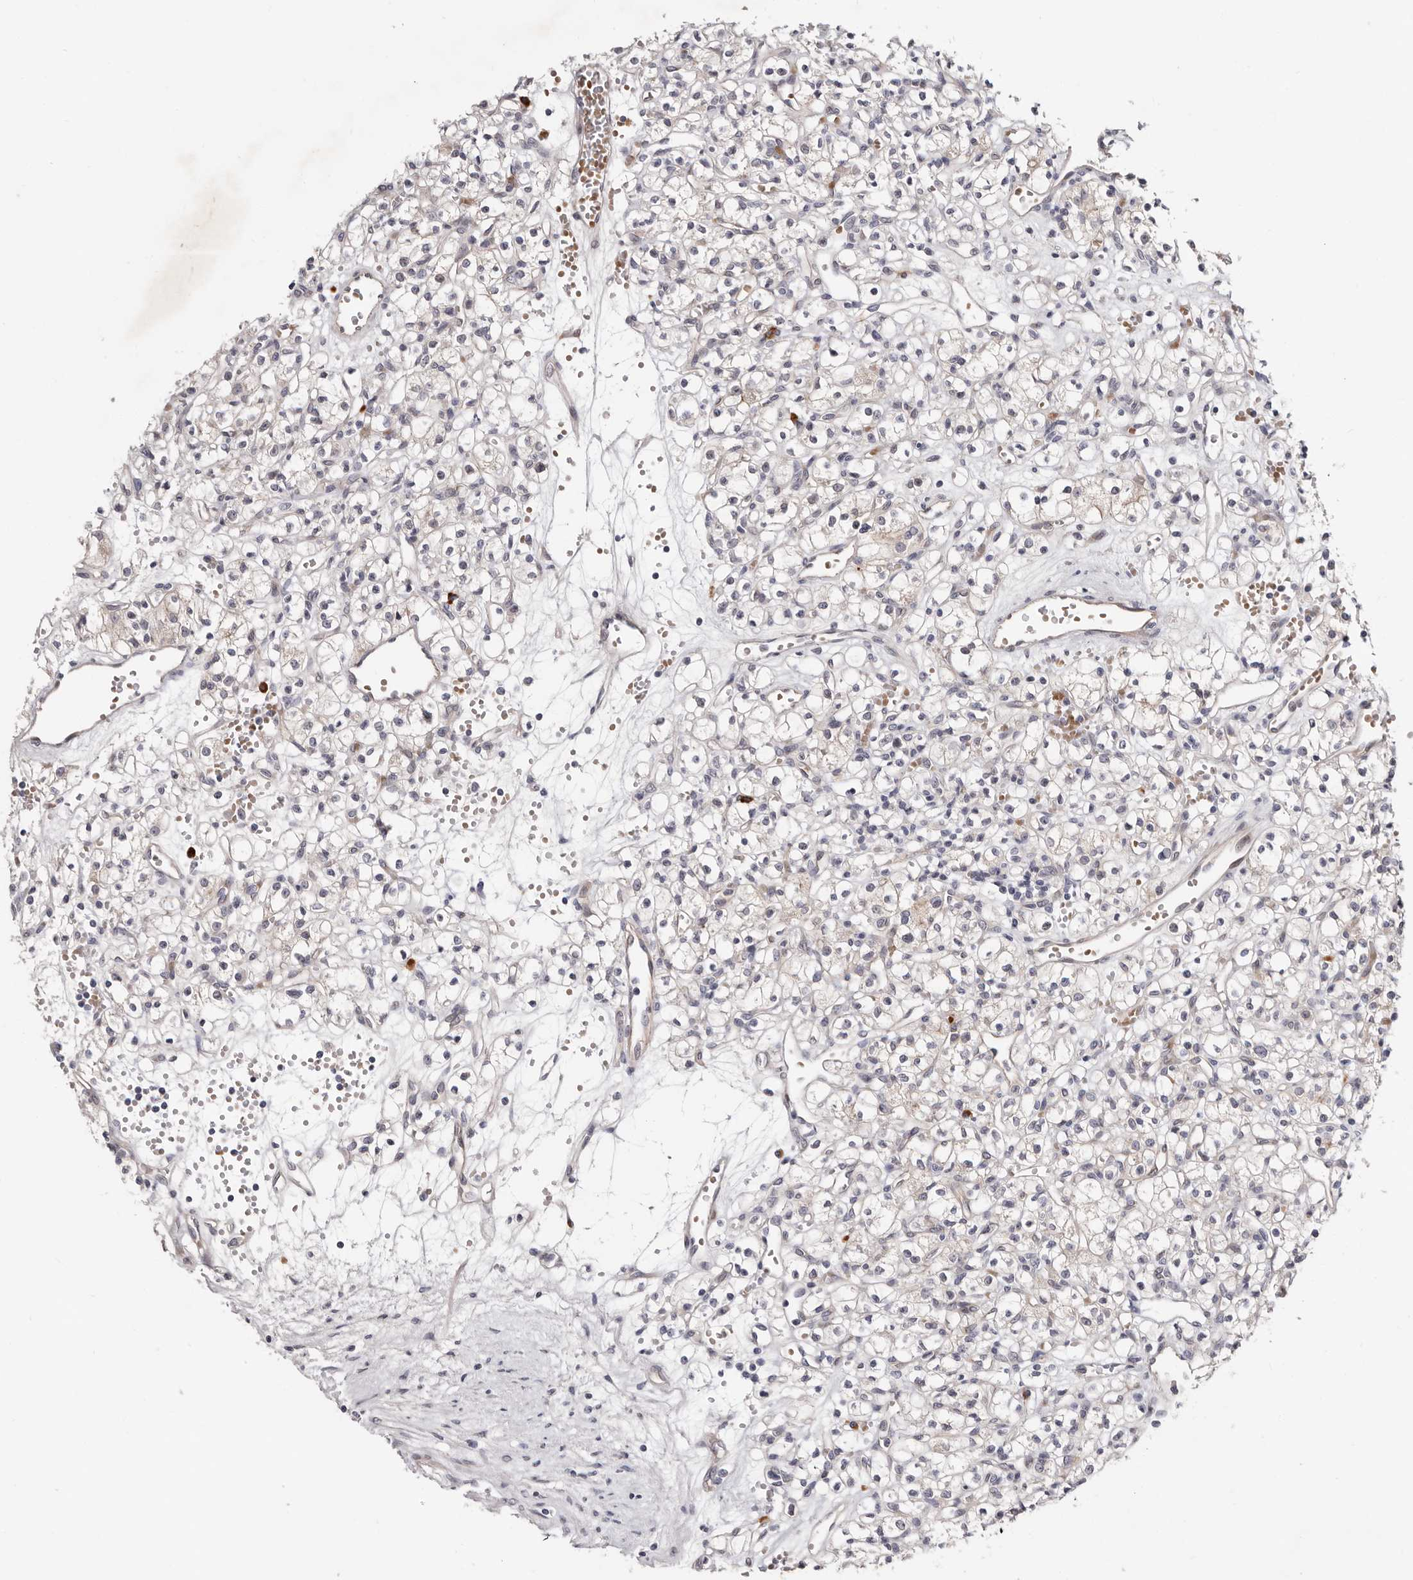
{"staining": {"intensity": "negative", "quantity": "none", "location": "none"}, "tissue": "renal cancer", "cell_type": "Tumor cells", "image_type": "cancer", "snomed": [{"axis": "morphology", "description": "Adenocarcinoma, NOS"}, {"axis": "topography", "description": "Kidney"}], "caption": "Tumor cells show no significant expression in renal adenocarcinoma.", "gene": "USH1C", "patient": {"sex": "female", "age": 59}}